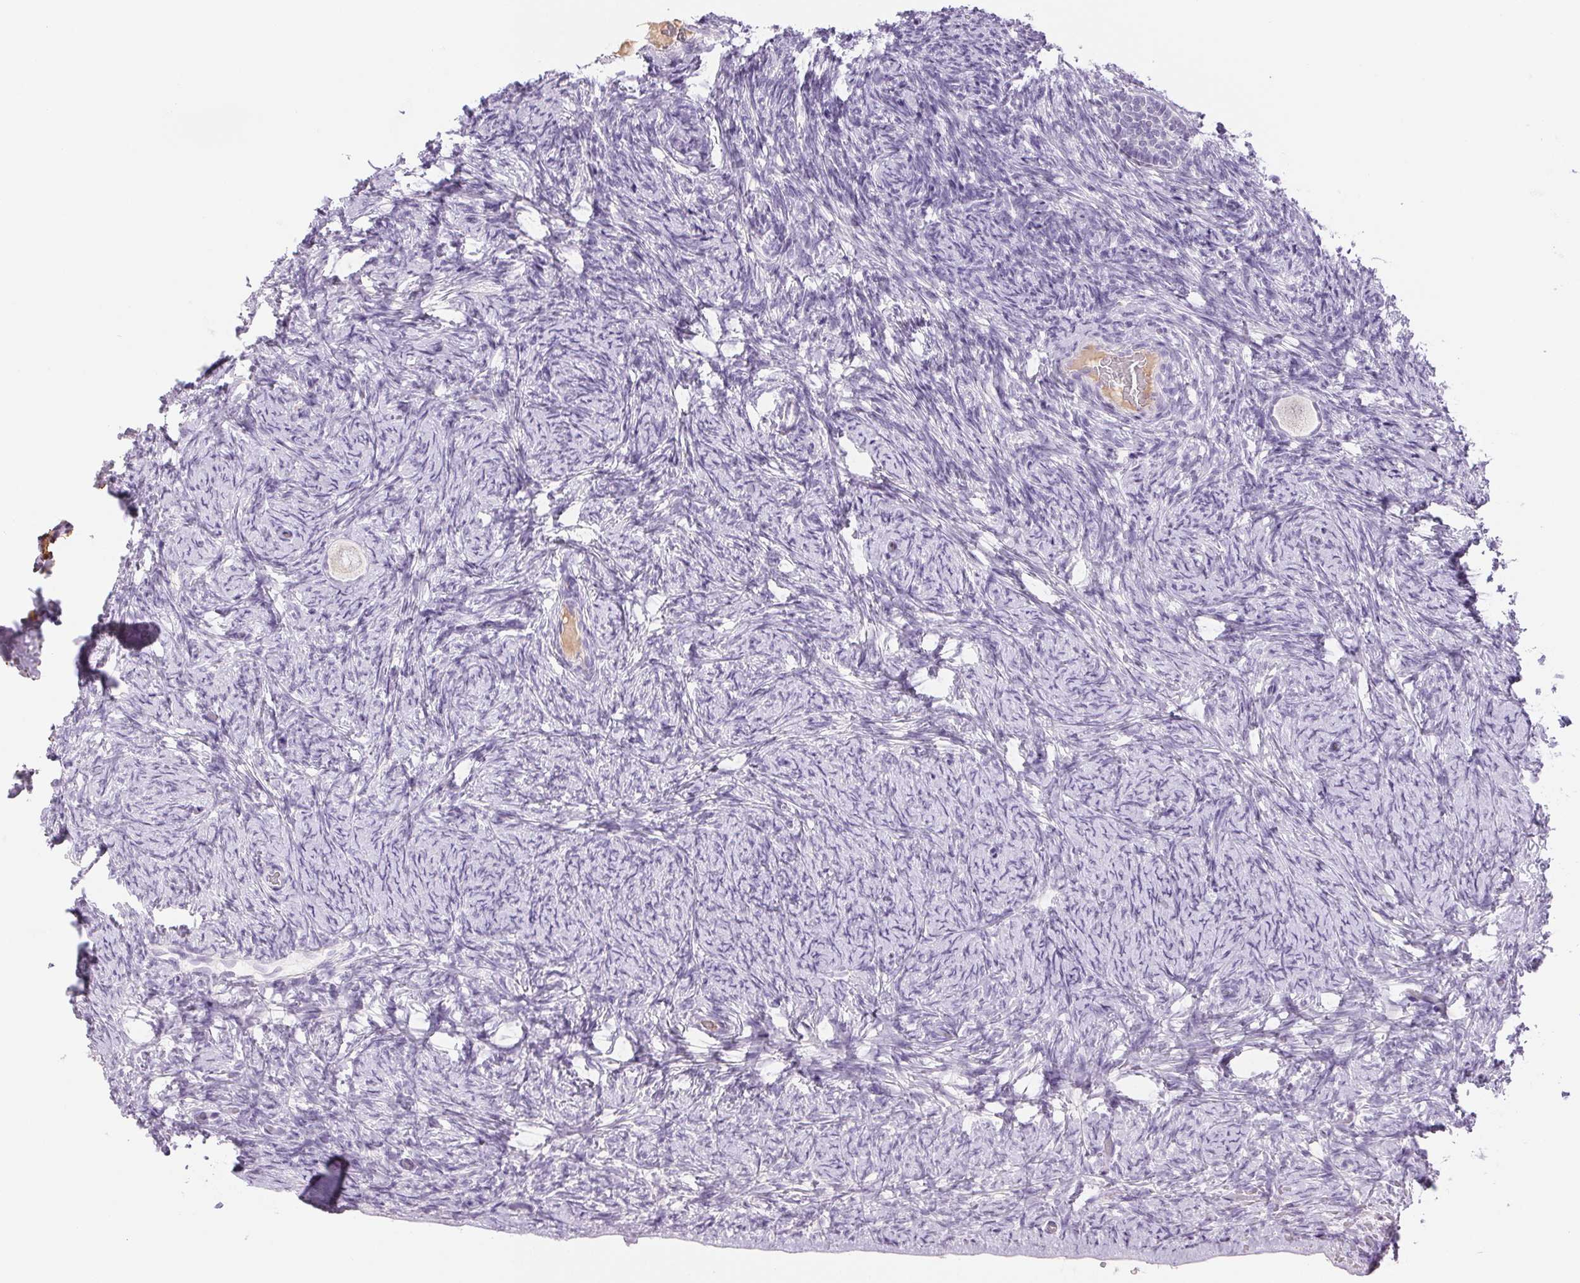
{"staining": {"intensity": "negative", "quantity": "none", "location": "none"}, "tissue": "ovary", "cell_type": "Follicle cells", "image_type": "normal", "snomed": [{"axis": "morphology", "description": "Normal tissue, NOS"}, {"axis": "topography", "description": "Ovary"}], "caption": "IHC histopathology image of normal ovary: ovary stained with DAB (3,3'-diaminobenzidine) exhibits no significant protein expression in follicle cells. (Brightfield microscopy of DAB immunohistochemistry (IHC) at high magnification).", "gene": "IFIT1B", "patient": {"sex": "female", "age": 34}}